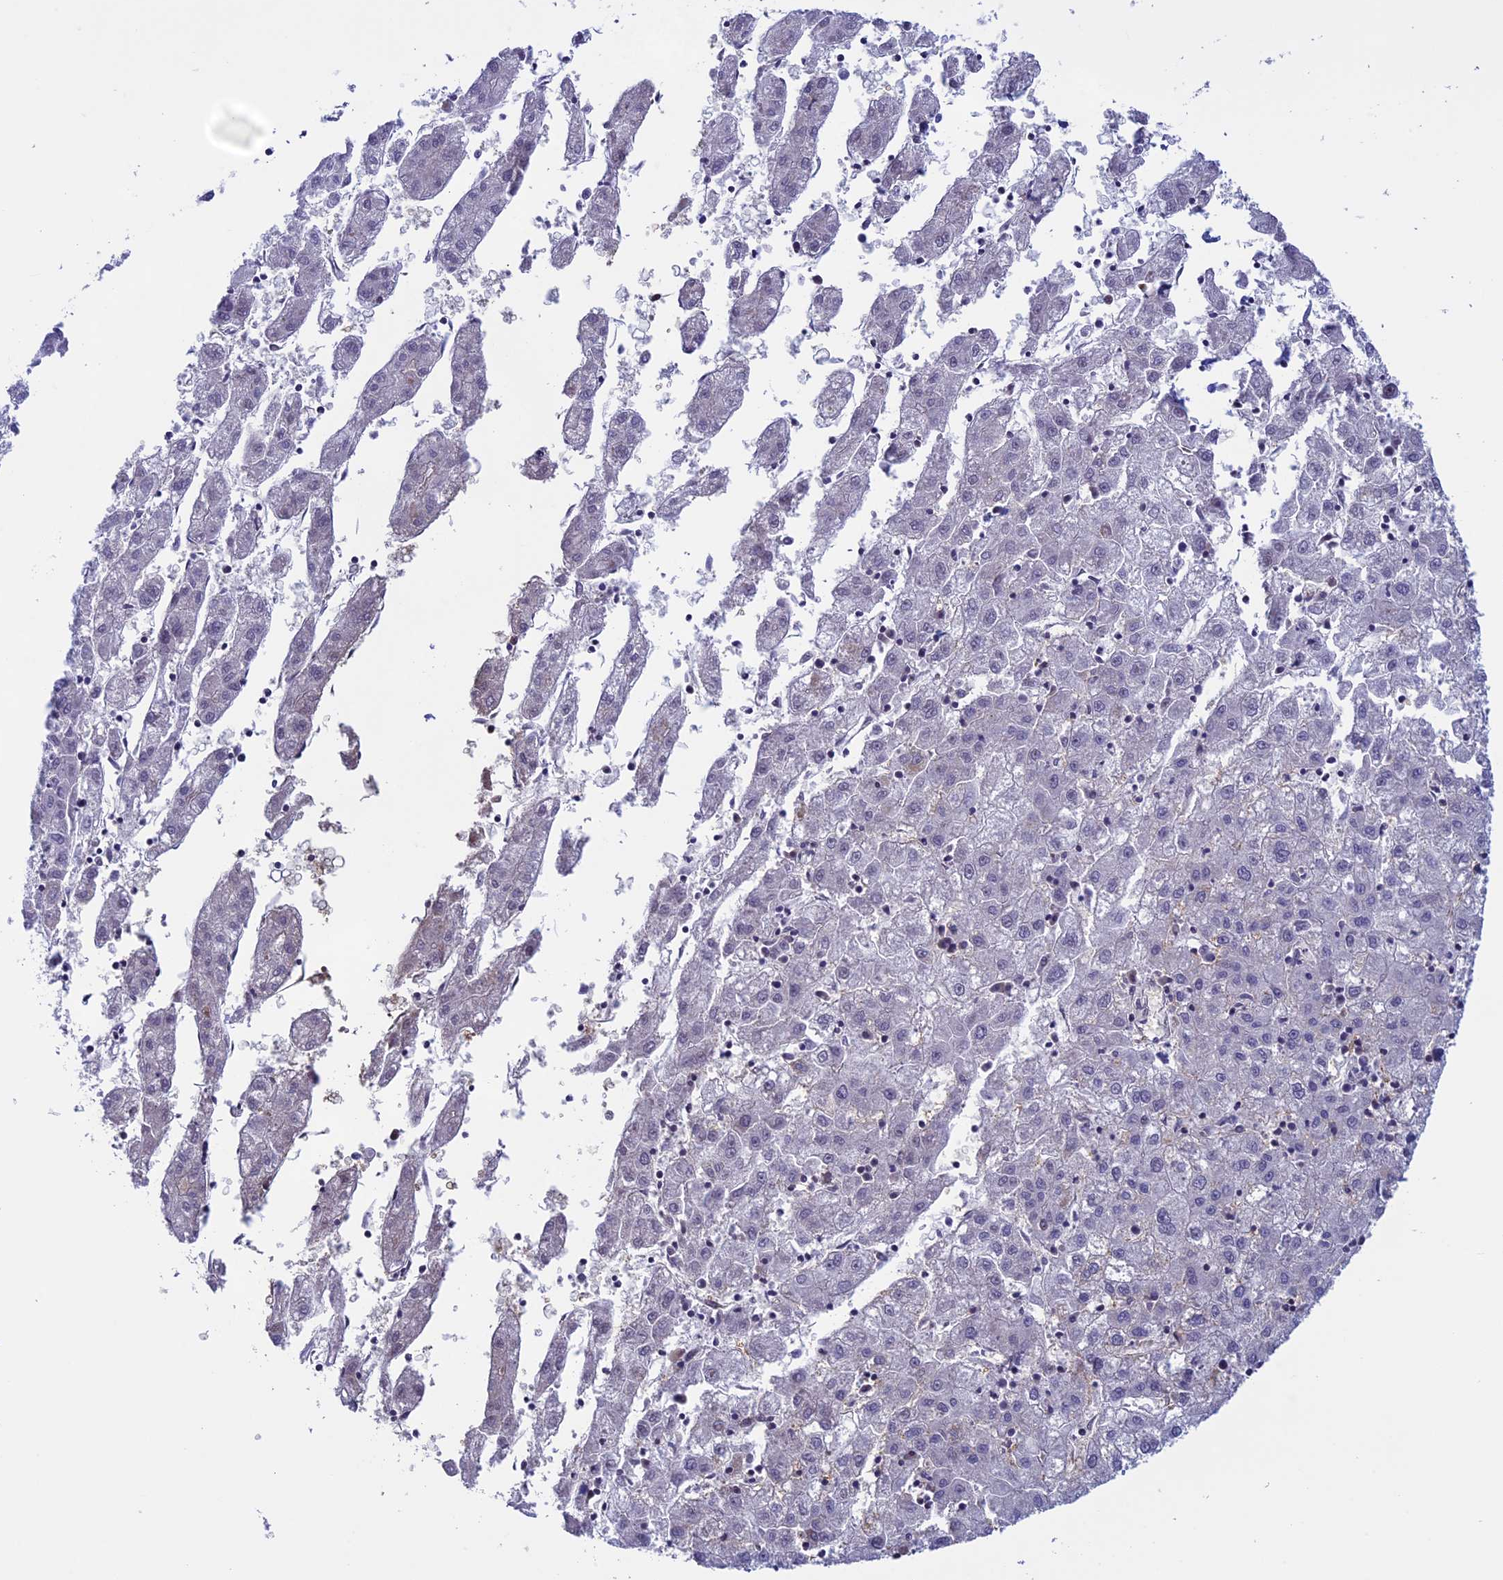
{"staining": {"intensity": "negative", "quantity": "none", "location": "none"}, "tissue": "liver cancer", "cell_type": "Tumor cells", "image_type": "cancer", "snomed": [{"axis": "morphology", "description": "Carcinoma, Hepatocellular, NOS"}, {"axis": "topography", "description": "Liver"}], "caption": "This is an immunohistochemistry histopathology image of hepatocellular carcinoma (liver). There is no positivity in tumor cells.", "gene": "IGSF6", "patient": {"sex": "male", "age": 72}}